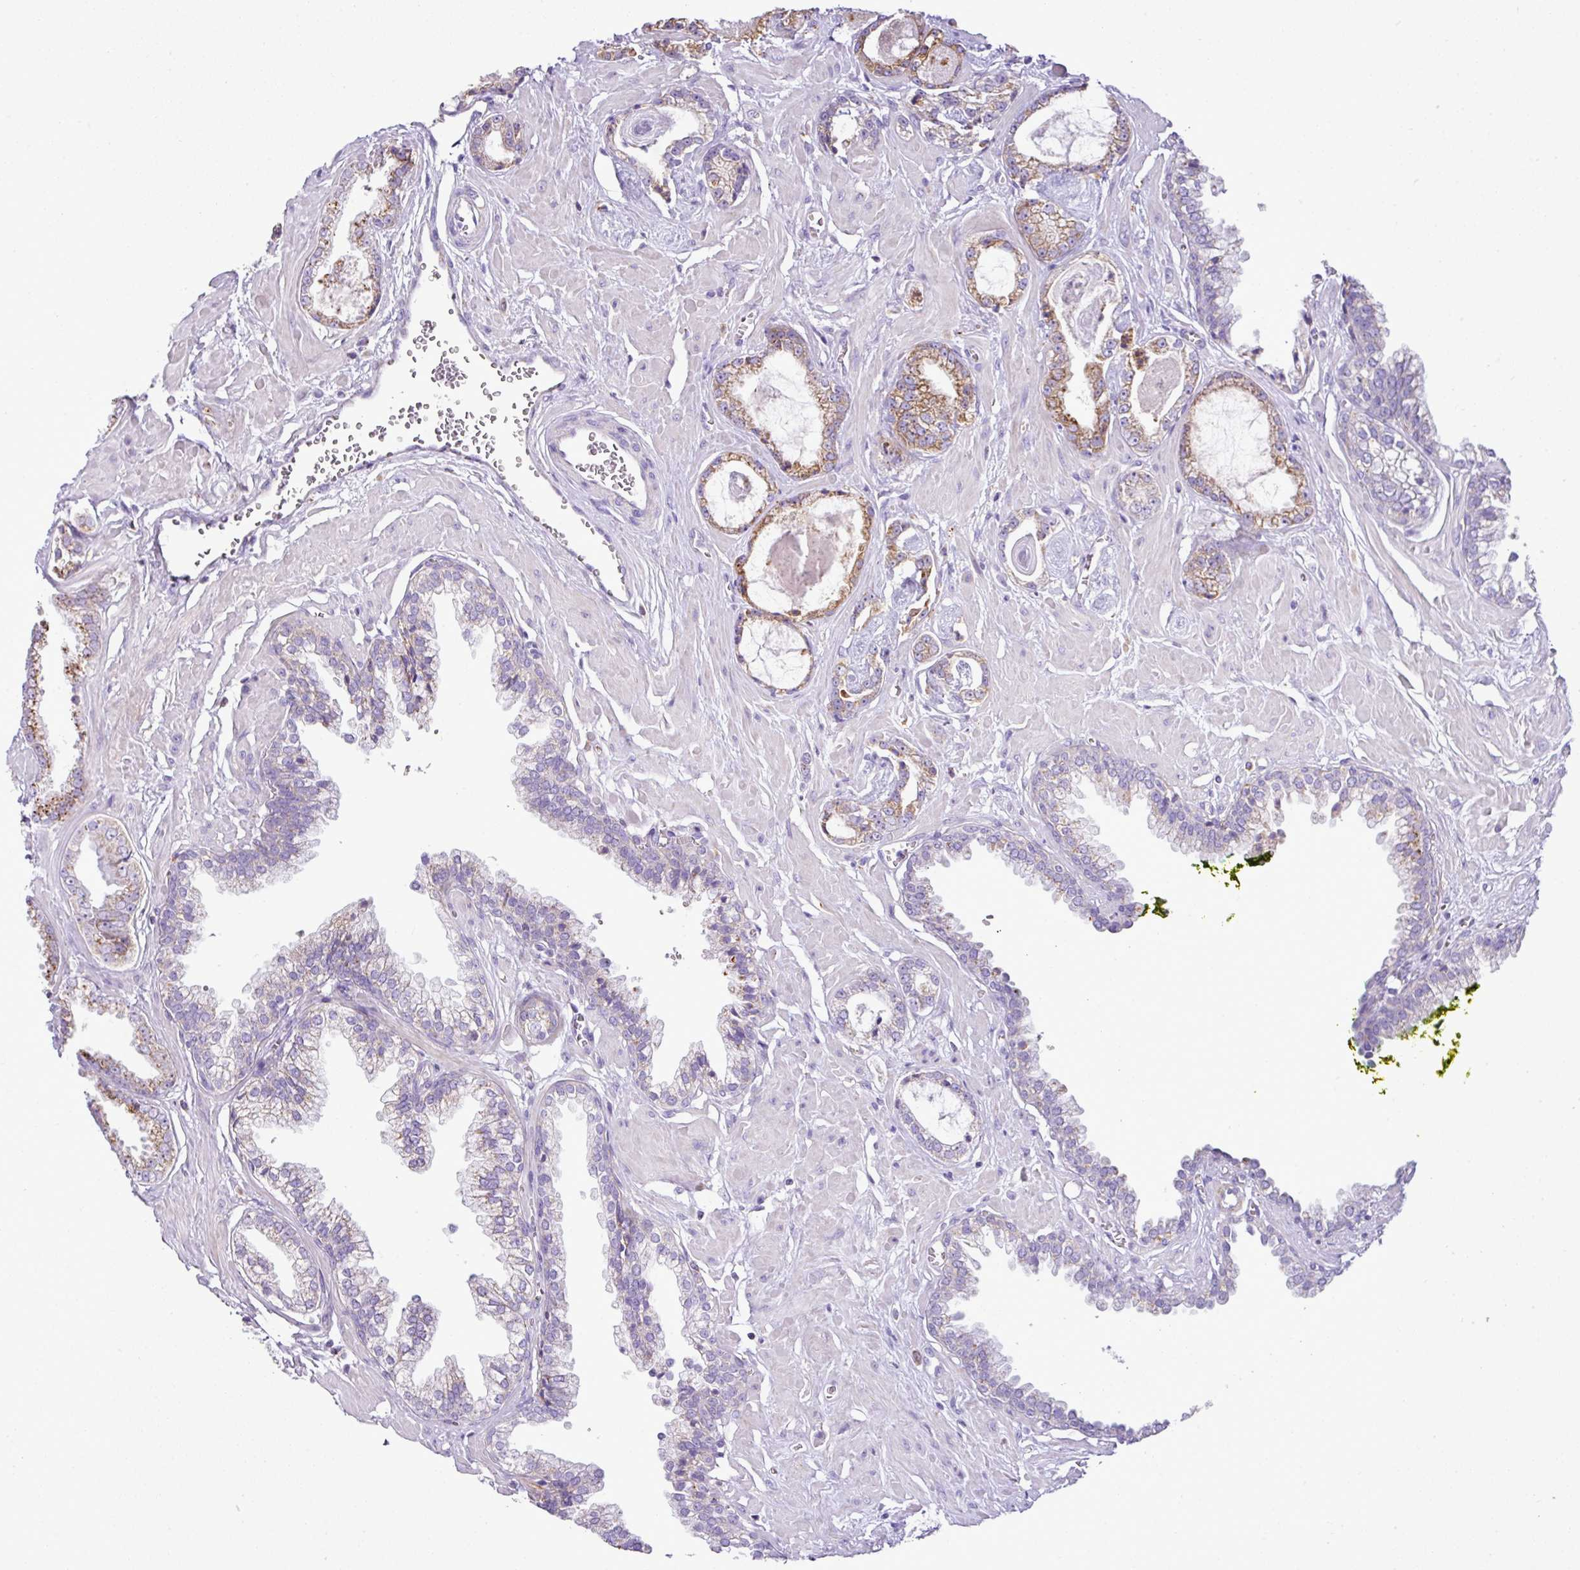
{"staining": {"intensity": "moderate", "quantity": "25%-75%", "location": "cytoplasmic/membranous"}, "tissue": "prostate cancer", "cell_type": "Tumor cells", "image_type": "cancer", "snomed": [{"axis": "morphology", "description": "Adenocarcinoma, Low grade"}, {"axis": "topography", "description": "Prostate"}], "caption": "A brown stain highlights moderate cytoplasmic/membranous staining of a protein in prostate low-grade adenocarcinoma tumor cells.", "gene": "PGAP4", "patient": {"sex": "male", "age": 60}}